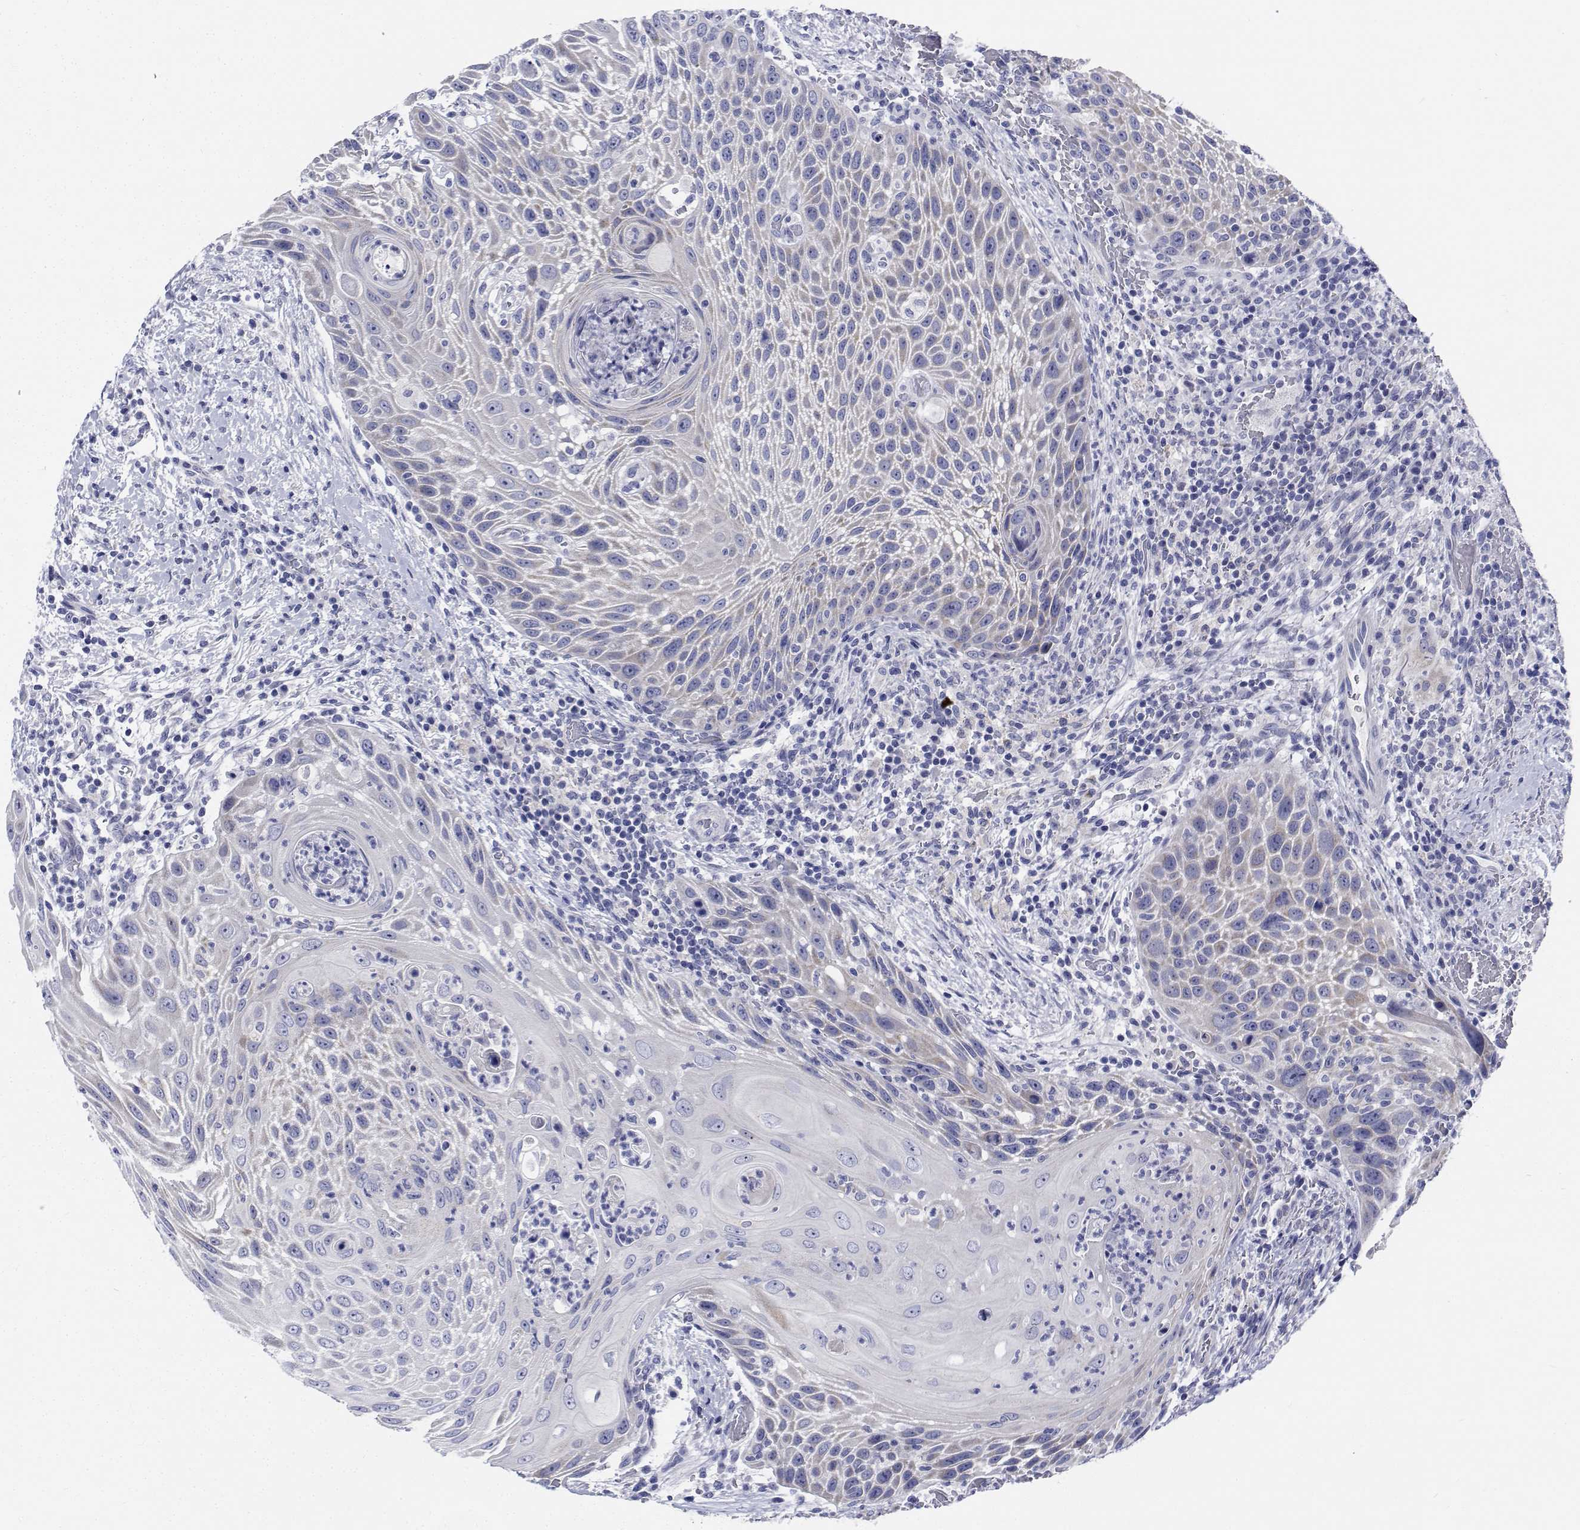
{"staining": {"intensity": "negative", "quantity": "none", "location": "none"}, "tissue": "head and neck cancer", "cell_type": "Tumor cells", "image_type": "cancer", "snomed": [{"axis": "morphology", "description": "Squamous cell carcinoma, NOS"}, {"axis": "topography", "description": "Head-Neck"}], "caption": "Photomicrograph shows no protein expression in tumor cells of squamous cell carcinoma (head and neck) tissue. Nuclei are stained in blue.", "gene": "CDHR3", "patient": {"sex": "male", "age": 69}}